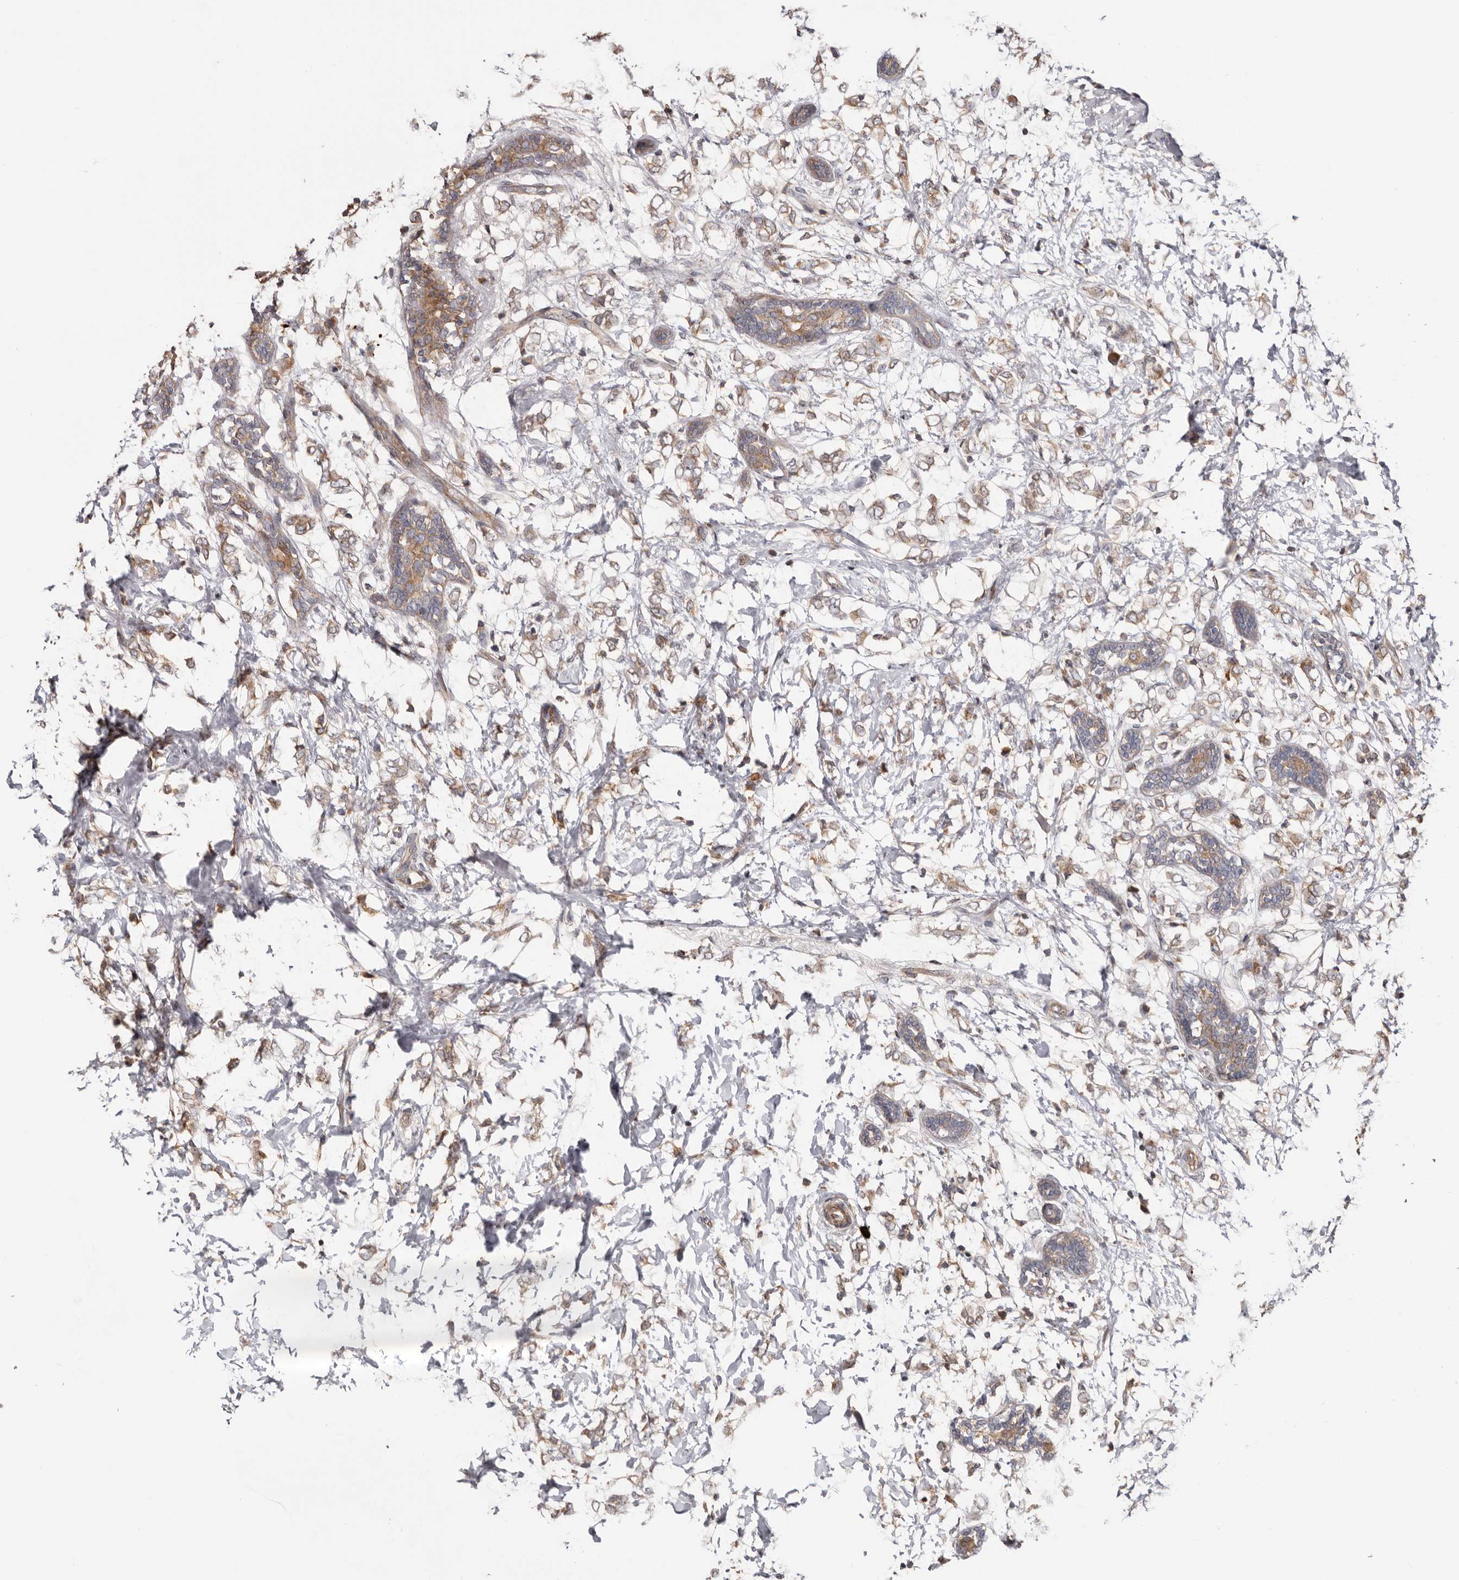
{"staining": {"intensity": "weak", "quantity": ">75%", "location": "cytoplasmic/membranous"}, "tissue": "breast cancer", "cell_type": "Tumor cells", "image_type": "cancer", "snomed": [{"axis": "morphology", "description": "Normal tissue, NOS"}, {"axis": "morphology", "description": "Lobular carcinoma"}, {"axis": "topography", "description": "Breast"}], "caption": "High-magnification brightfield microscopy of breast cancer stained with DAB (3,3'-diaminobenzidine) (brown) and counterstained with hematoxylin (blue). tumor cells exhibit weak cytoplasmic/membranous positivity is seen in approximately>75% of cells.", "gene": "TMUB1", "patient": {"sex": "female", "age": 47}}